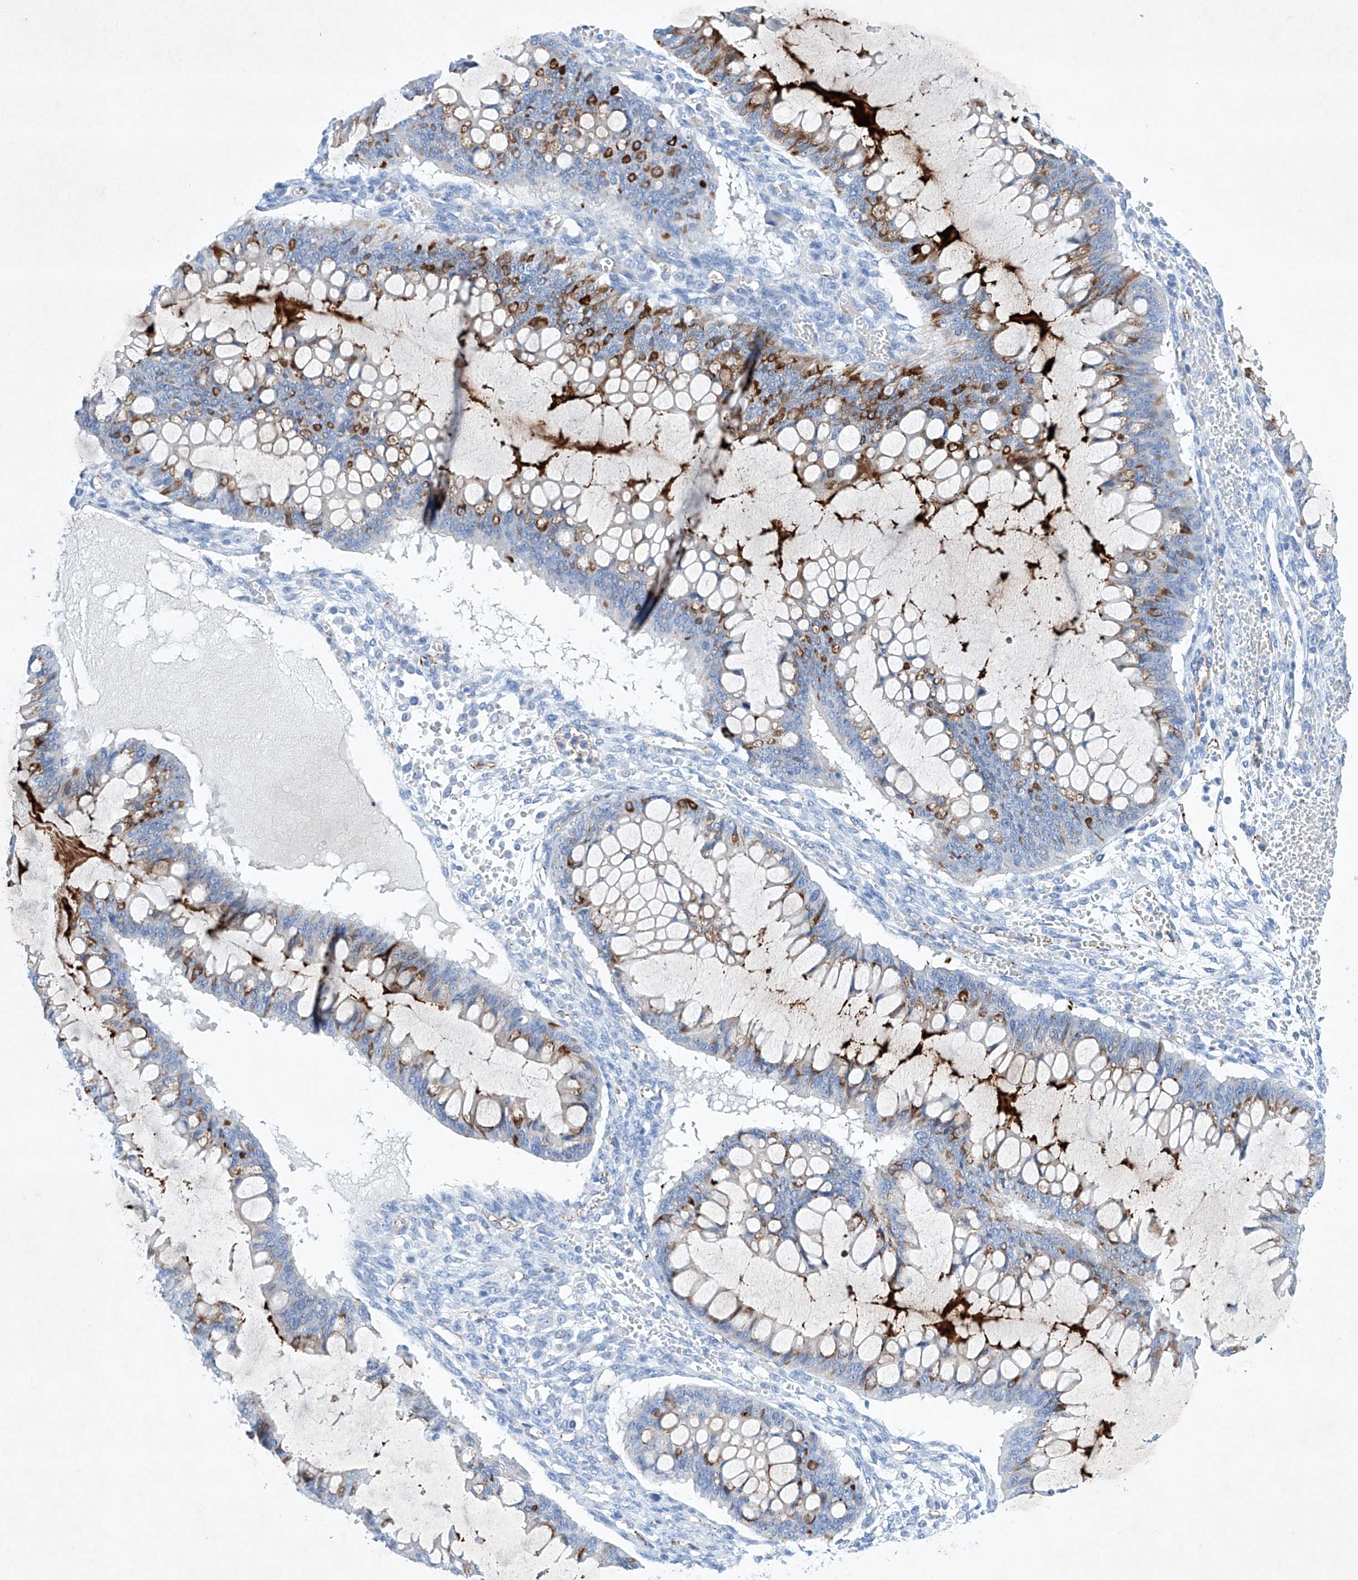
{"staining": {"intensity": "strong", "quantity": "<25%", "location": "cytoplasmic/membranous"}, "tissue": "ovarian cancer", "cell_type": "Tumor cells", "image_type": "cancer", "snomed": [{"axis": "morphology", "description": "Cystadenocarcinoma, mucinous, NOS"}, {"axis": "topography", "description": "Ovary"}], "caption": "Immunohistochemical staining of human ovarian cancer (mucinous cystadenocarcinoma) exhibits strong cytoplasmic/membranous protein expression in about <25% of tumor cells.", "gene": "ETV7", "patient": {"sex": "female", "age": 73}}